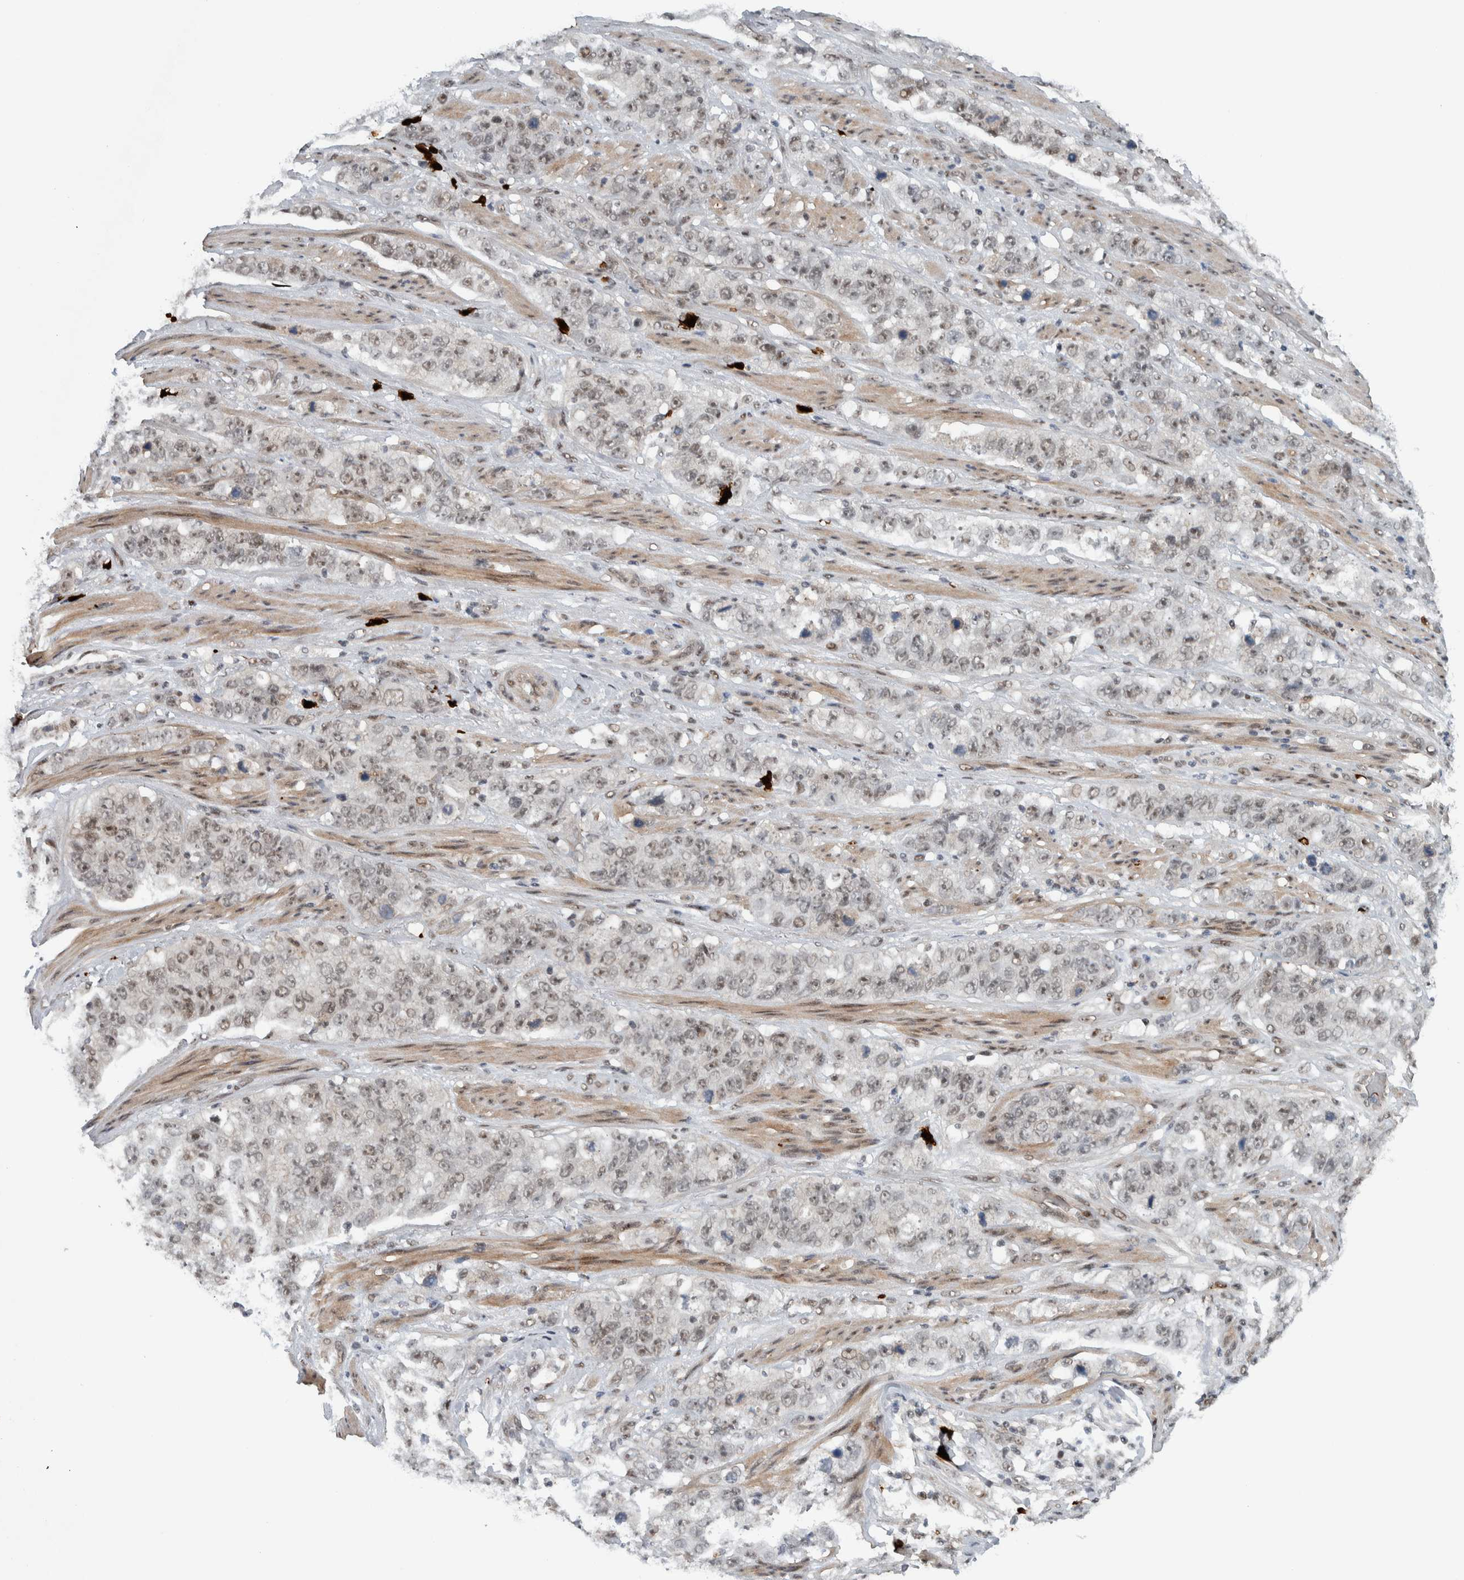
{"staining": {"intensity": "weak", "quantity": ">75%", "location": "nuclear"}, "tissue": "stomach cancer", "cell_type": "Tumor cells", "image_type": "cancer", "snomed": [{"axis": "morphology", "description": "Adenocarcinoma, NOS"}, {"axis": "topography", "description": "Stomach"}], "caption": "There is low levels of weak nuclear expression in tumor cells of stomach cancer (adenocarcinoma), as demonstrated by immunohistochemical staining (brown color).", "gene": "ZFP91", "patient": {"sex": "male", "age": 48}}